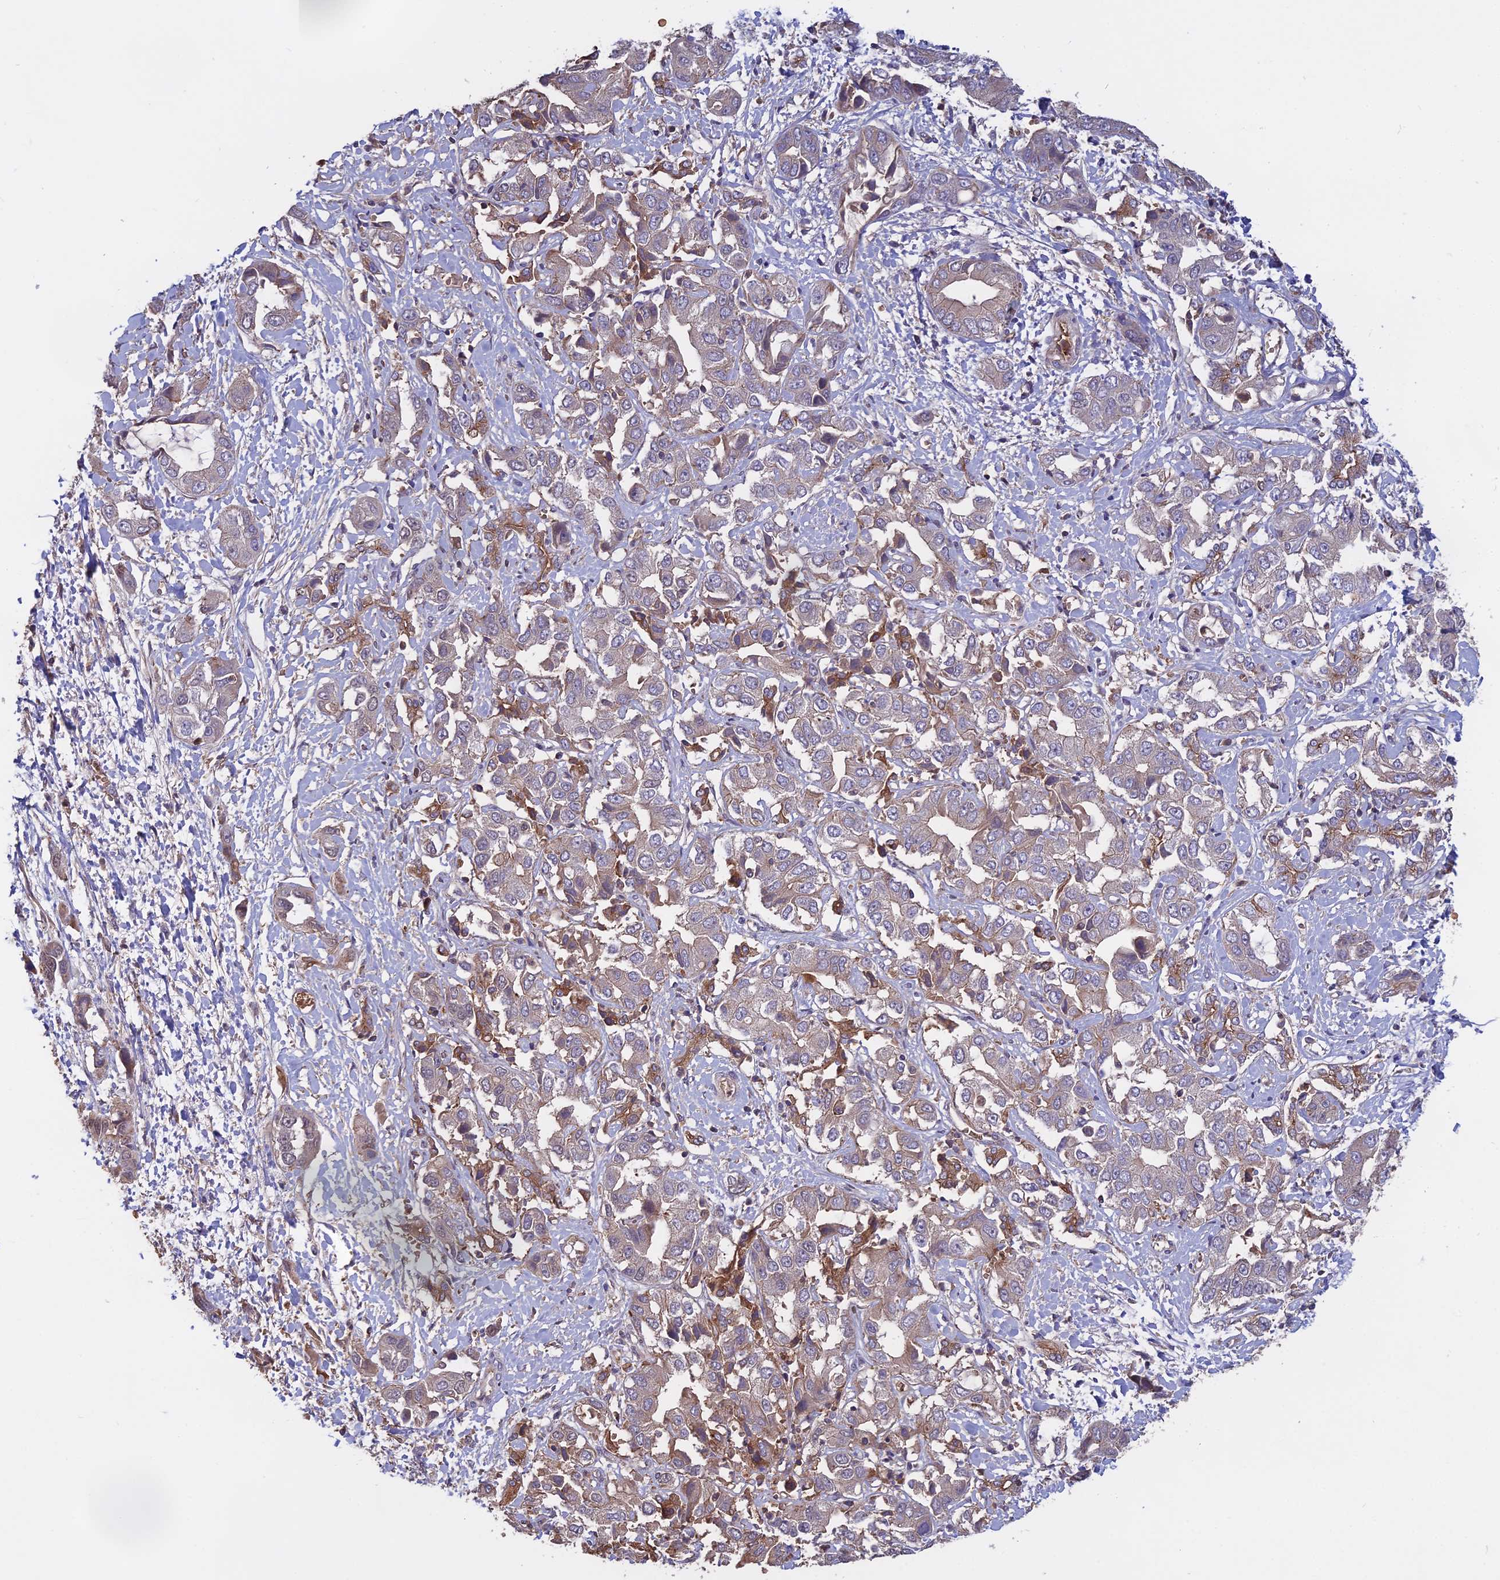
{"staining": {"intensity": "negative", "quantity": "none", "location": "none"}, "tissue": "liver cancer", "cell_type": "Tumor cells", "image_type": "cancer", "snomed": [{"axis": "morphology", "description": "Cholangiocarcinoma"}, {"axis": "topography", "description": "Liver"}], "caption": "There is no significant staining in tumor cells of cholangiocarcinoma (liver).", "gene": "GALR2", "patient": {"sex": "female", "age": 52}}